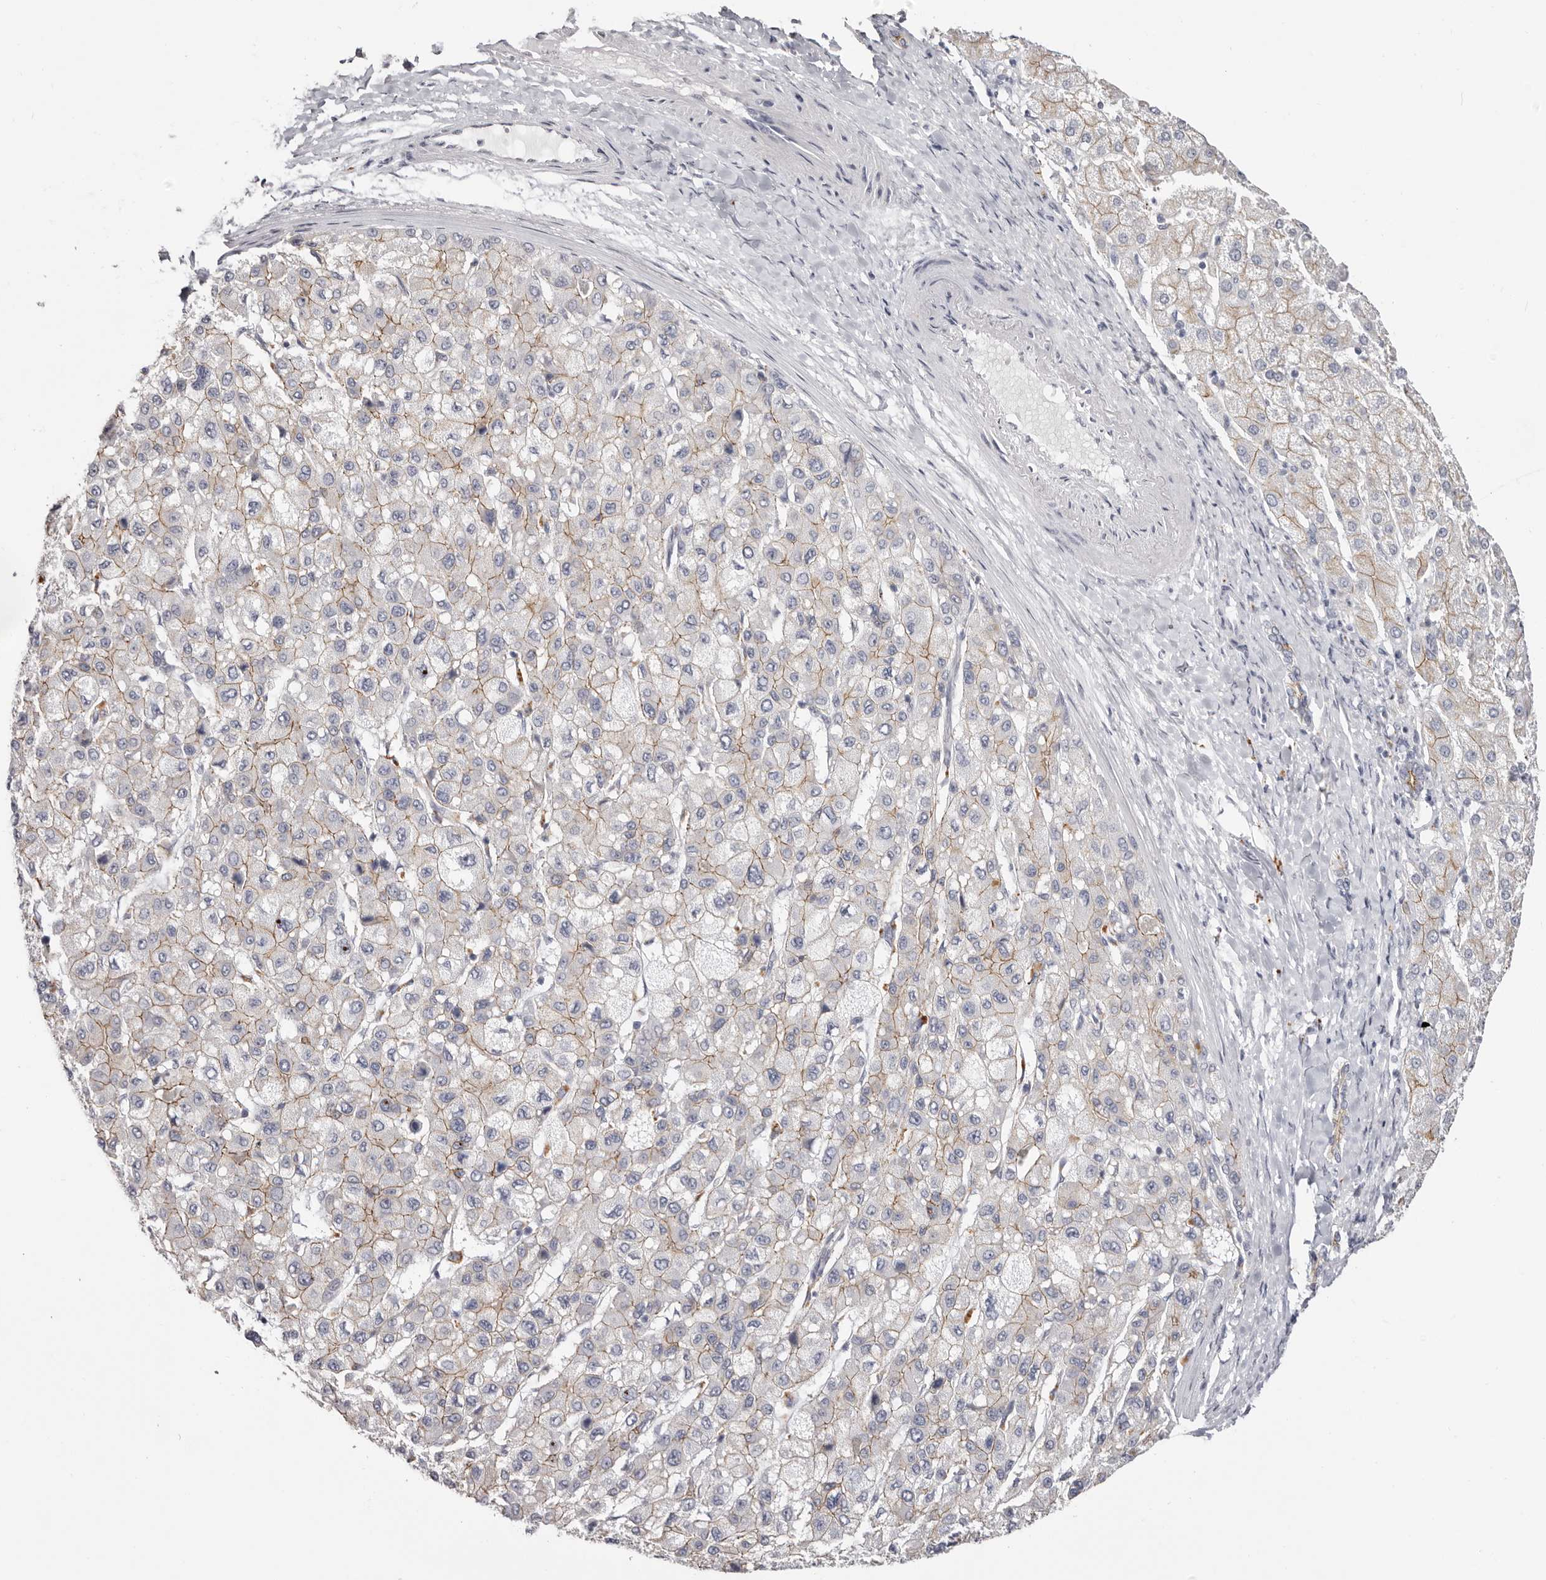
{"staining": {"intensity": "weak", "quantity": "25%-75%", "location": "cytoplasmic/membranous"}, "tissue": "liver cancer", "cell_type": "Tumor cells", "image_type": "cancer", "snomed": [{"axis": "morphology", "description": "Carcinoma, Hepatocellular, NOS"}, {"axis": "topography", "description": "Liver"}], "caption": "The immunohistochemical stain shows weak cytoplasmic/membranous positivity in tumor cells of hepatocellular carcinoma (liver) tissue. The protein is shown in brown color, while the nuclei are stained blue.", "gene": "PCDHB6", "patient": {"sex": "male", "age": 80}}